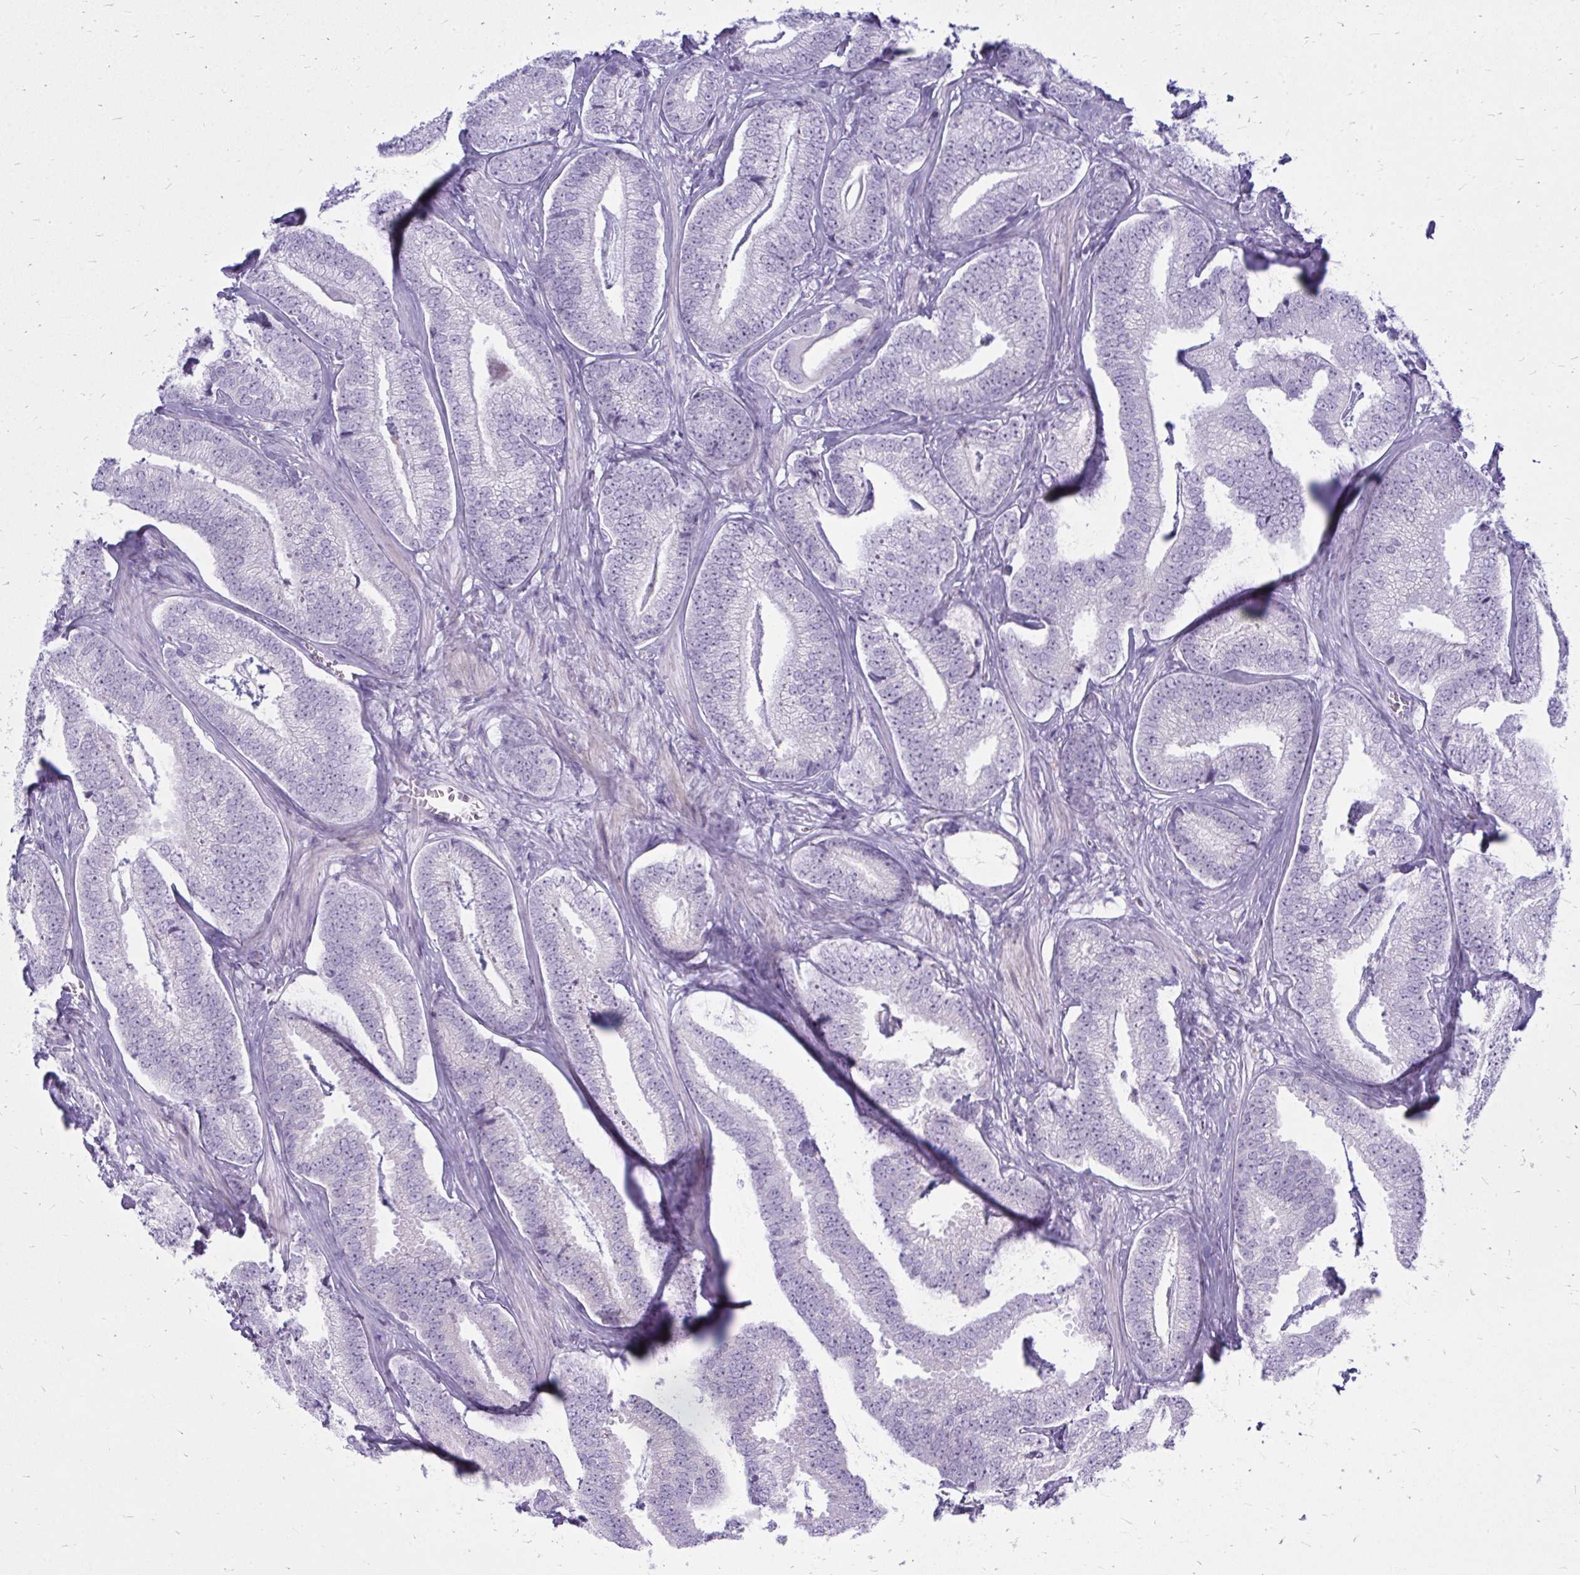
{"staining": {"intensity": "negative", "quantity": "none", "location": "none"}, "tissue": "prostate cancer", "cell_type": "Tumor cells", "image_type": "cancer", "snomed": [{"axis": "morphology", "description": "Adenocarcinoma, Low grade"}, {"axis": "topography", "description": "Prostate"}], "caption": "Immunohistochemistry (IHC) of prostate low-grade adenocarcinoma displays no positivity in tumor cells. (IHC, brightfield microscopy, high magnification).", "gene": "ZSCAN25", "patient": {"sex": "male", "age": 63}}